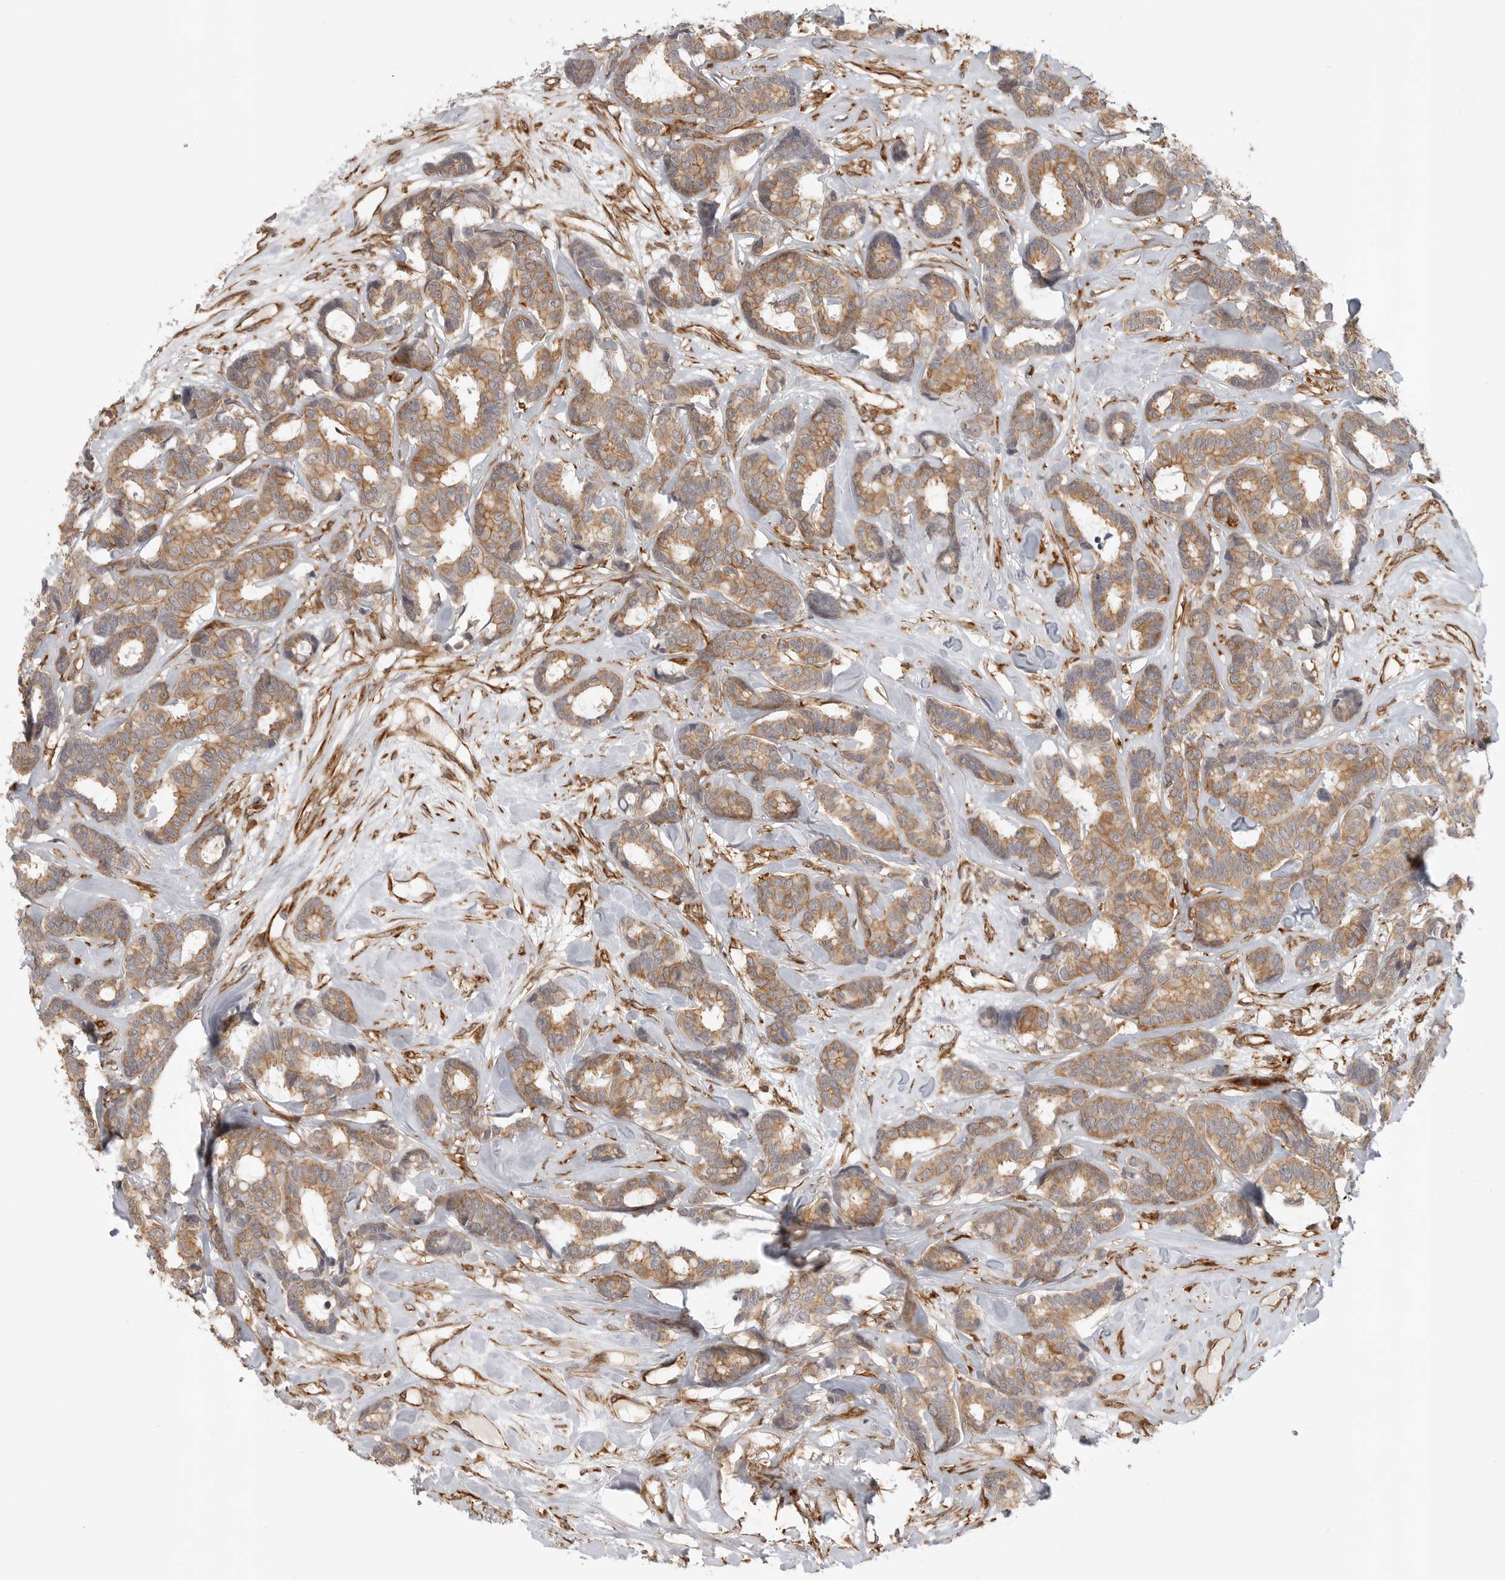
{"staining": {"intensity": "moderate", "quantity": ">75%", "location": "cytoplasmic/membranous"}, "tissue": "breast cancer", "cell_type": "Tumor cells", "image_type": "cancer", "snomed": [{"axis": "morphology", "description": "Duct carcinoma"}, {"axis": "topography", "description": "Breast"}], "caption": "IHC (DAB) staining of intraductal carcinoma (breast) reveals moderate cytoplasmic/membranous protein positivity in approximately >75% of tumor cells.", "gene": "ATOH7", "patient": {"sex": "female", "age": 87}}